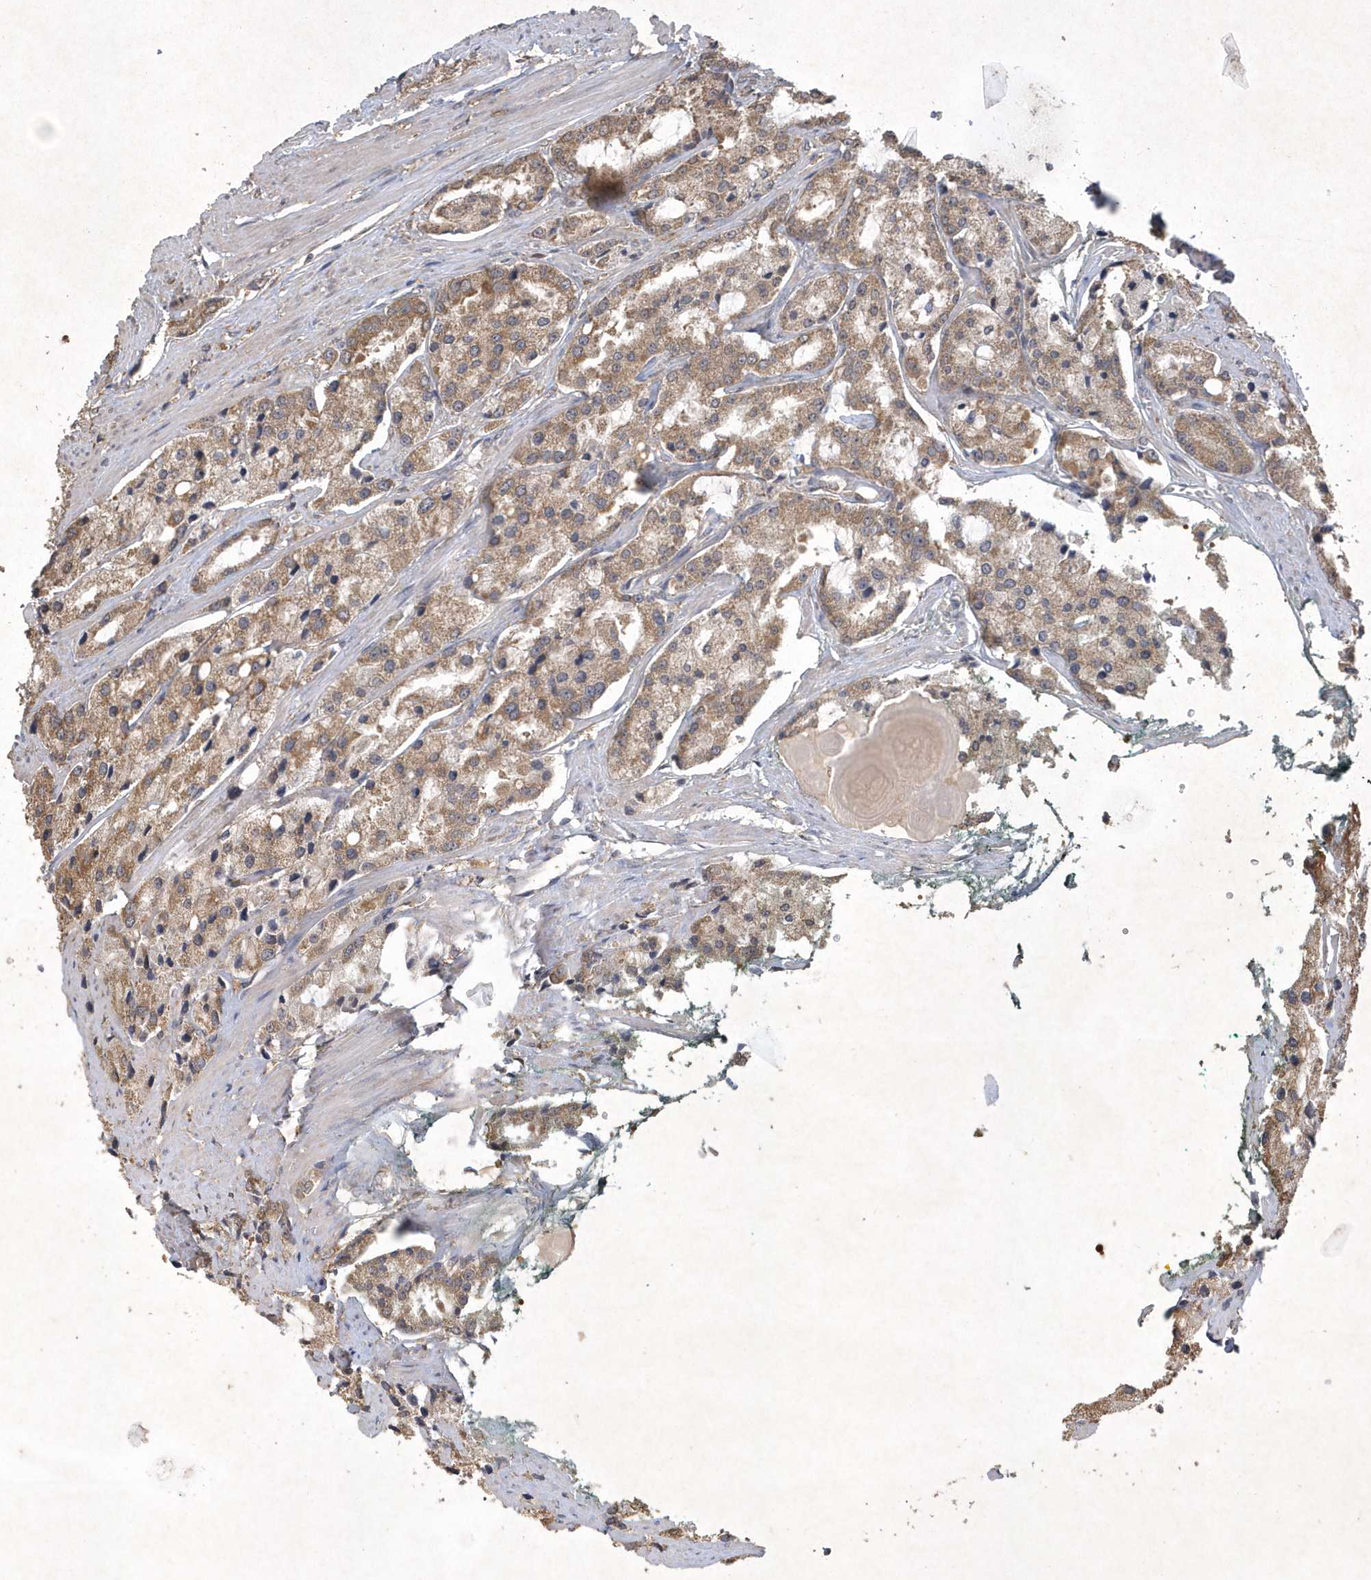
{"staining": {"intensity": "weak", "quantity": ">75%", "location": "cytoplasmic/membranous"}, "tissue": "prostate cancer", "cell_type": "Tumor cells", "image_type": "cancer", "snomed": [{"axis": "morphology", "description": "Adenocarcinoma, High grade"}, {"axis": "topography", "description": "Prostate"}], "caption": "The photomicrograph reveals a brown stain indicating the presence of a protein in the cytoplasmic/membranous of tumor cells in prostate cancer.", "gene": "AKR7A2", "patient": {"sex": "male", "age": 66}}